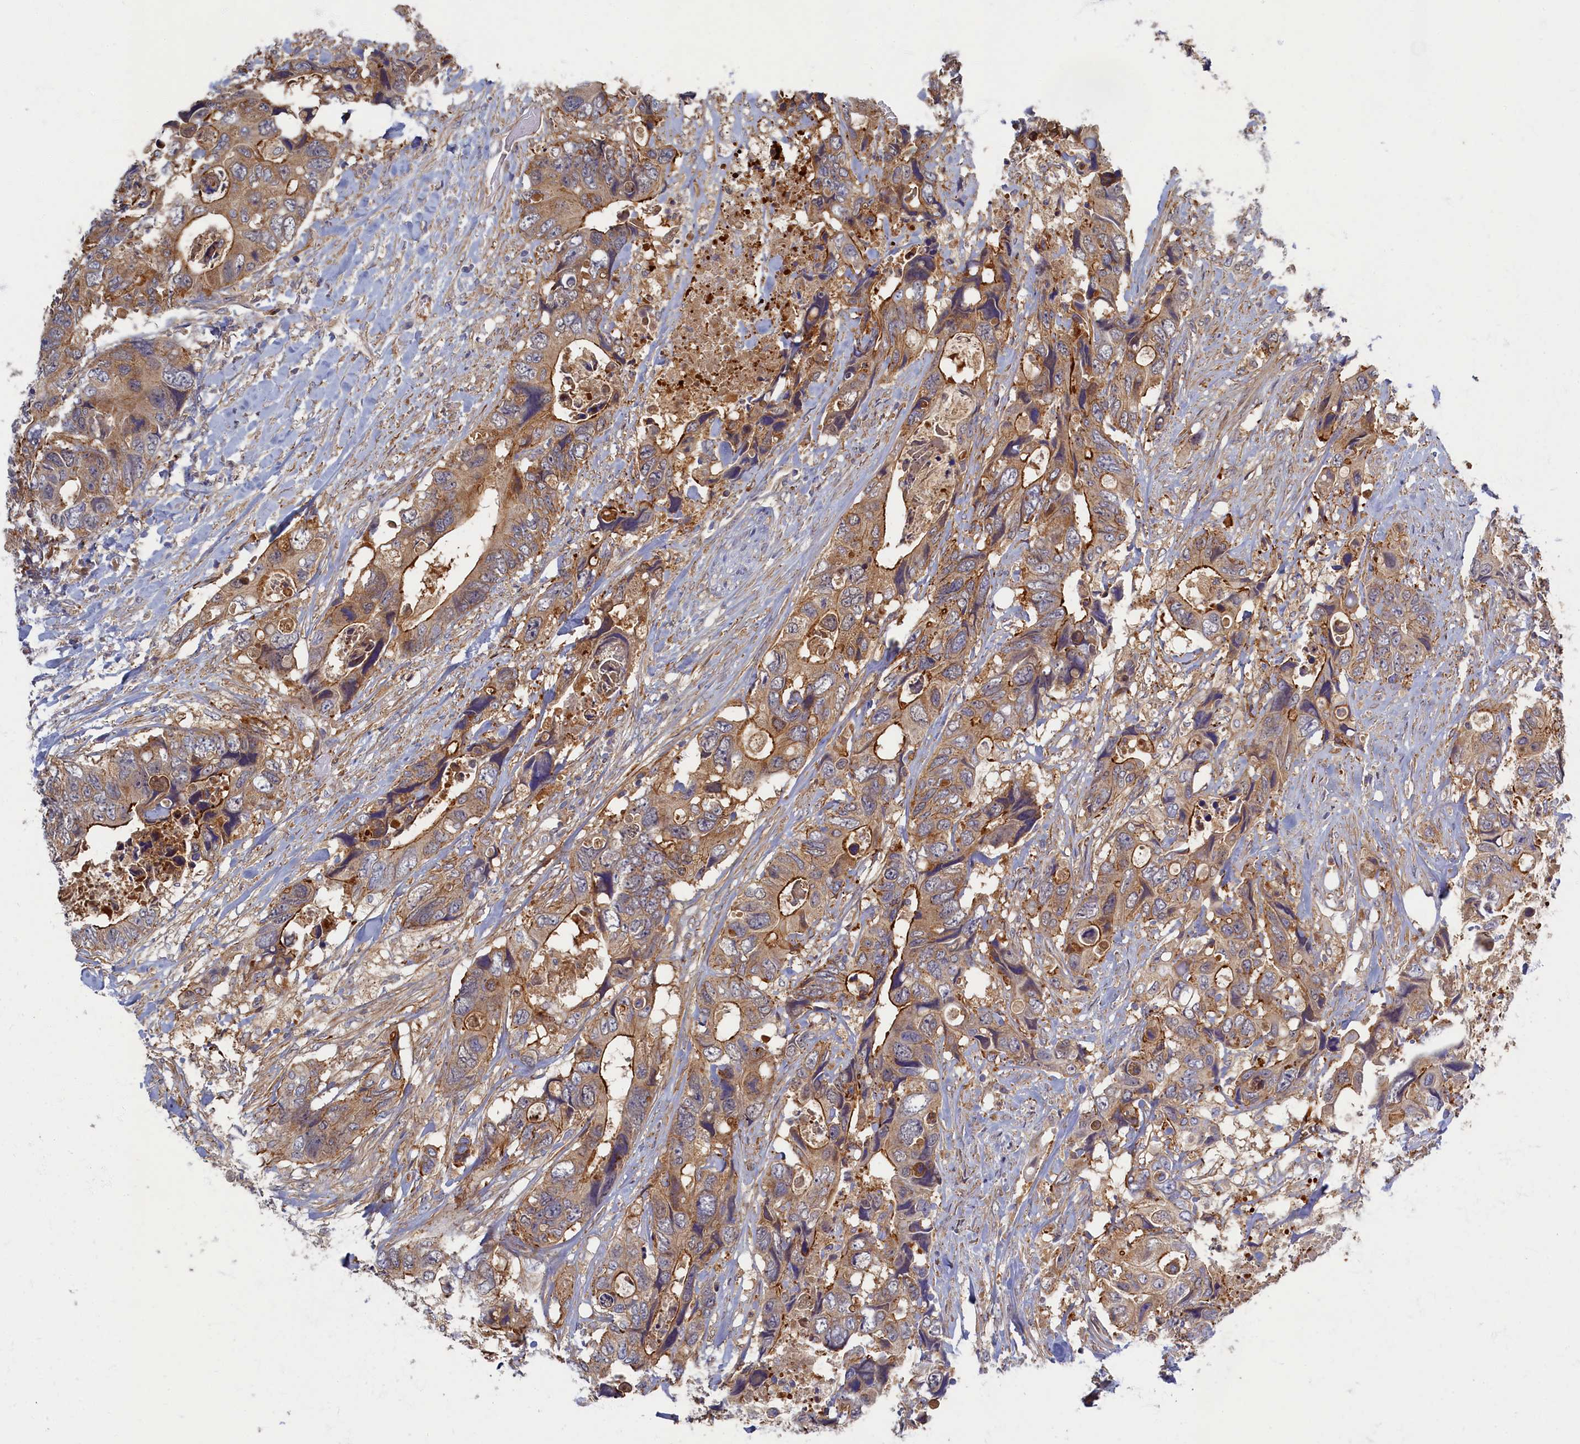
{"staining": {"intensity": "moderate", "quantity": ">75%", "location": "cytoplasmic/membranous"}, "tissue": "colorectal cancer", "cell_type": "Tumor cells", "image_type": "cancer", "snomed": [{"axis": "morphology", "description": "Adenocarcinoma, NOS"}, {"axis": "topography", "description": "Rectum"}], "caption": "This is an image of IHC staining of adenocarcinoma (colorectal), which shows moderate expression in the cytoplasmic/membranous of tumor cells.", "gene": "PSMG2", "patient": {"sex": "male", "age": 57}}